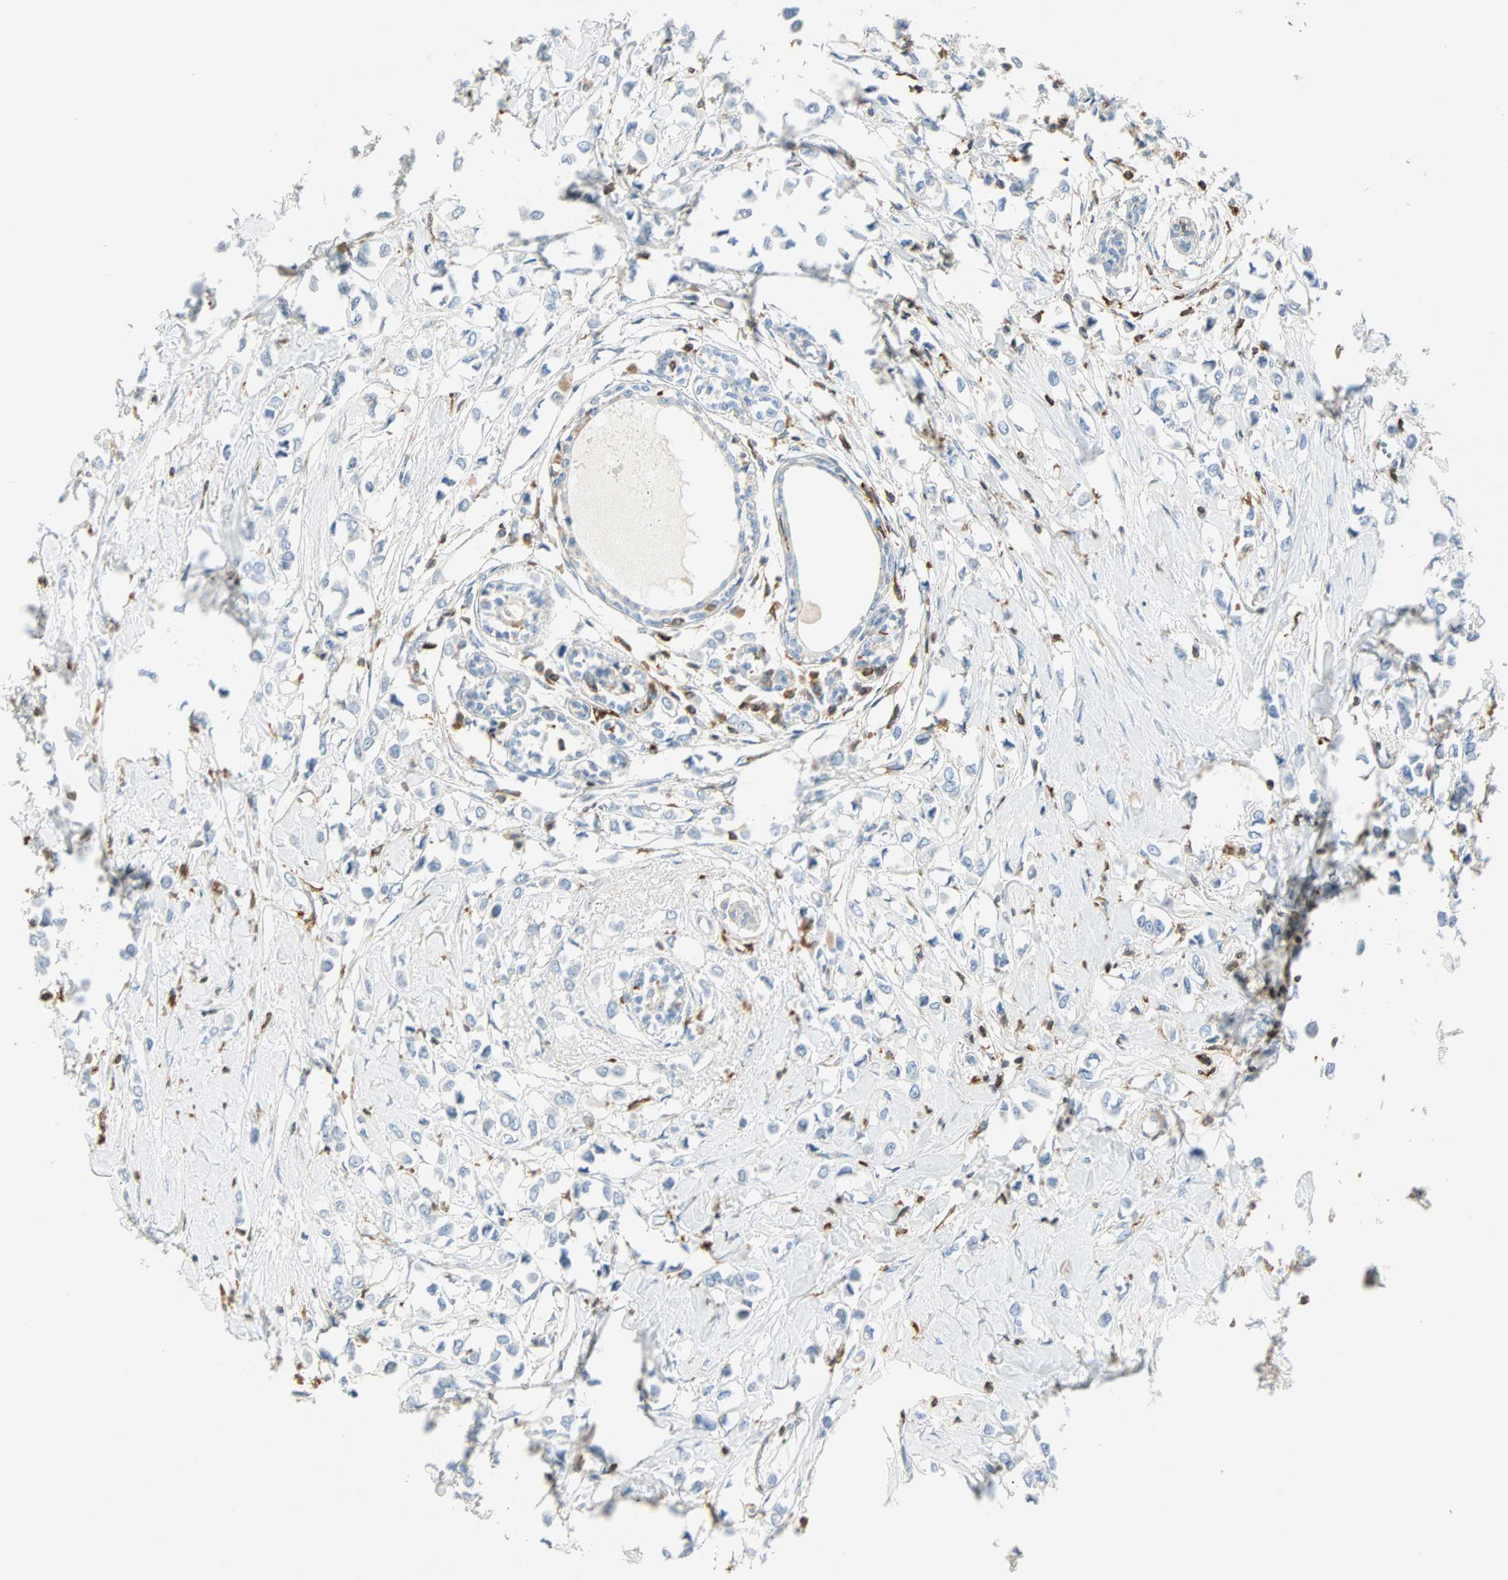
{"staining": {"intensity": "negative", "quantity": "none", "location": "none"}, "tissue": "breast cancer", "cell_type": "Tumor cells", "image_type": "cancer", "snomed": [{"axis": "morphology", "description": "Lobular carcinoma"}, {"axis": "topography", "description": "Breast"}], "caption": "Immunohistochemistry of breast cancer exhibits no staining in tumor cells.", "gene": "FMNL1", "patient": {"sex": "female", "age": 51}}